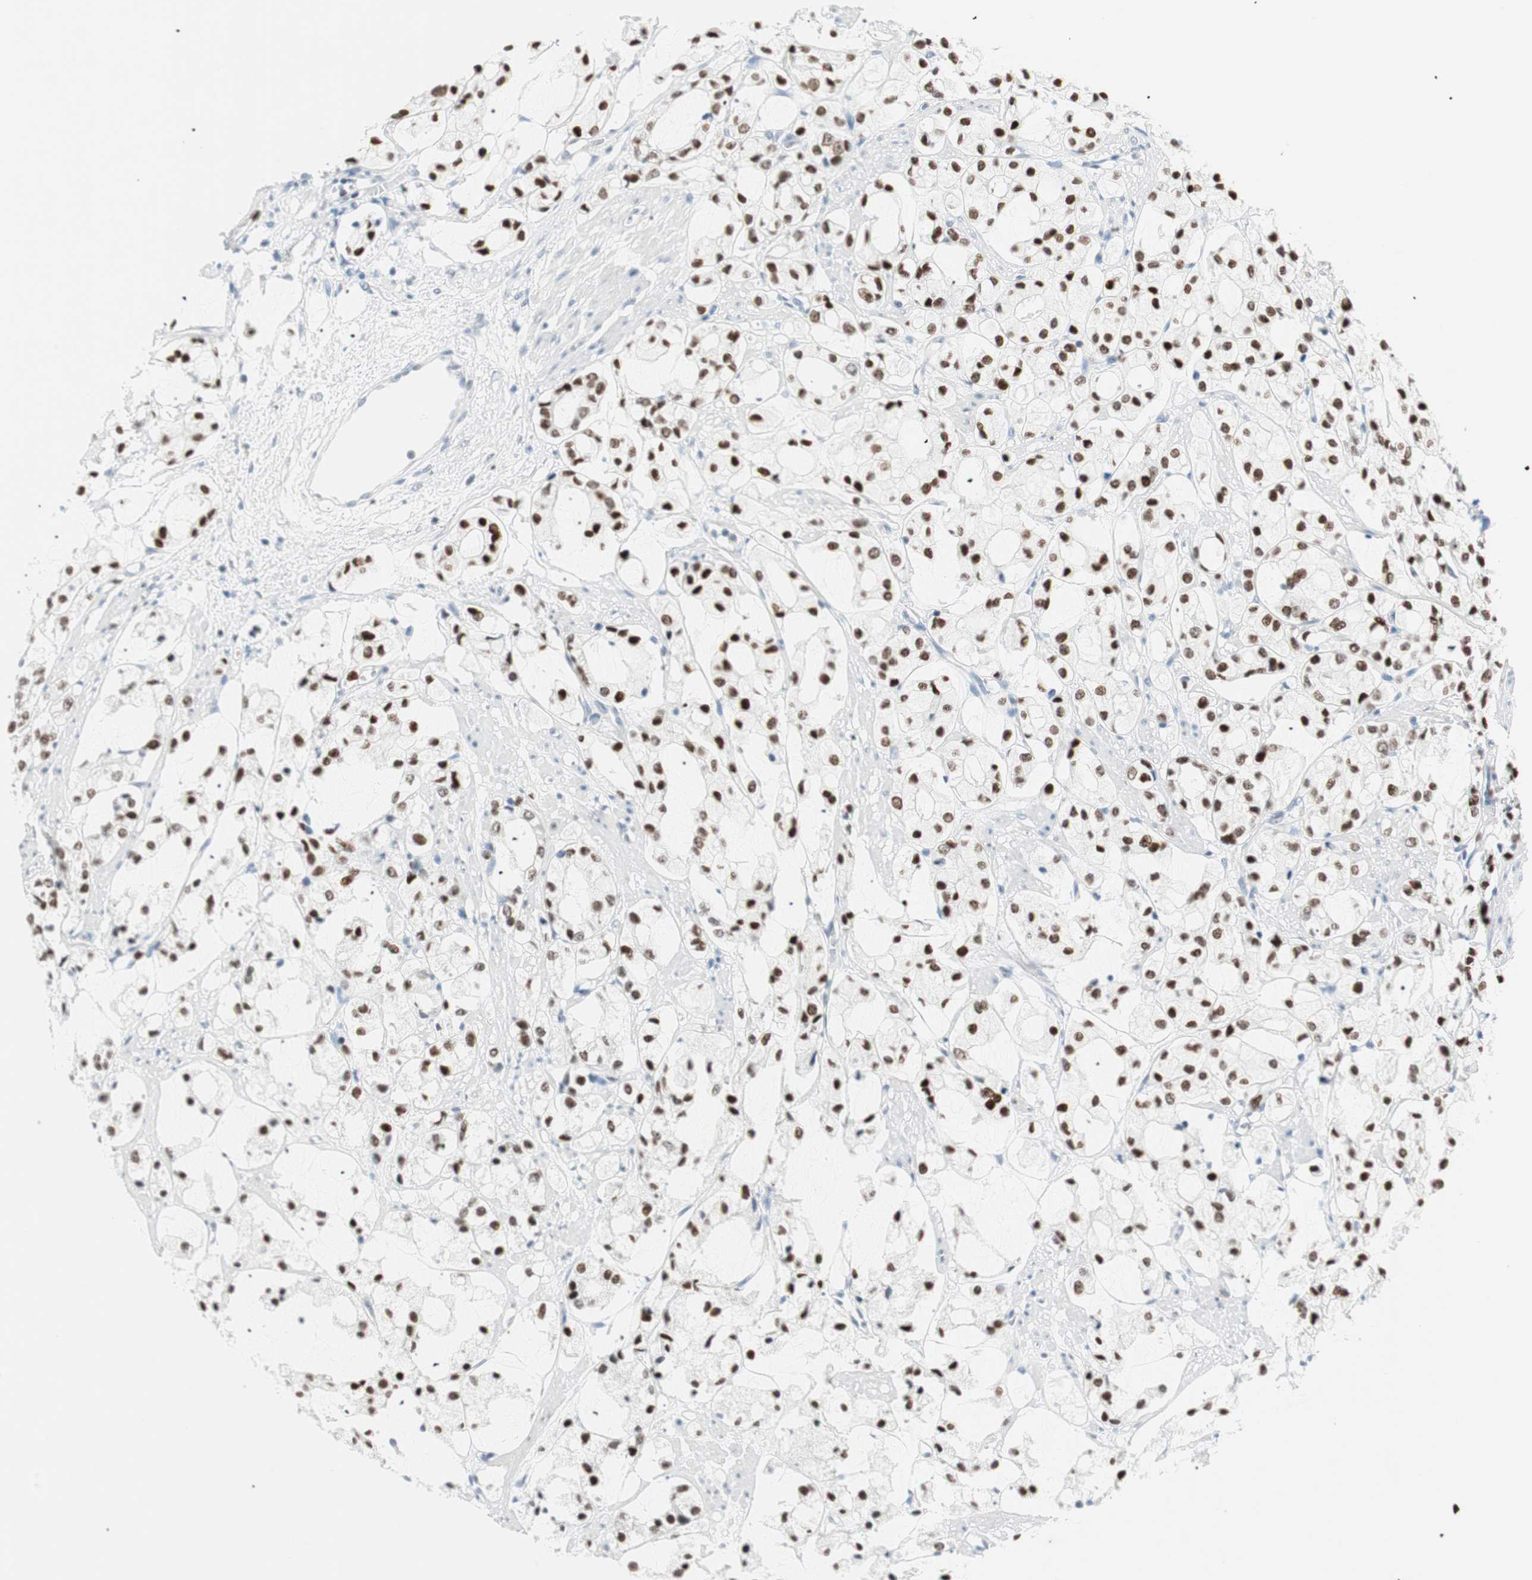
{"staining": {"intensity": "strong", "quantity": ">75%", "location": "nuclear"}, "tissue": "prostate cancer", "cell_type": "Tumor cells", "image_type": "cancer", "snomed": [{"axis": "morphology", "description": "Adenocarcinoma, High grade"}, {"axis": "topography", "description": "Prostate"}], "caption": "Prostate cancer (high-grade adenocarcinoma) was stained to show a protein in brown. There is high levels of strong nuclear positivity in approximately >75% of tumor cells.", "gene": "HOXB13", "patient": {"sex": "male", "age": 85}}